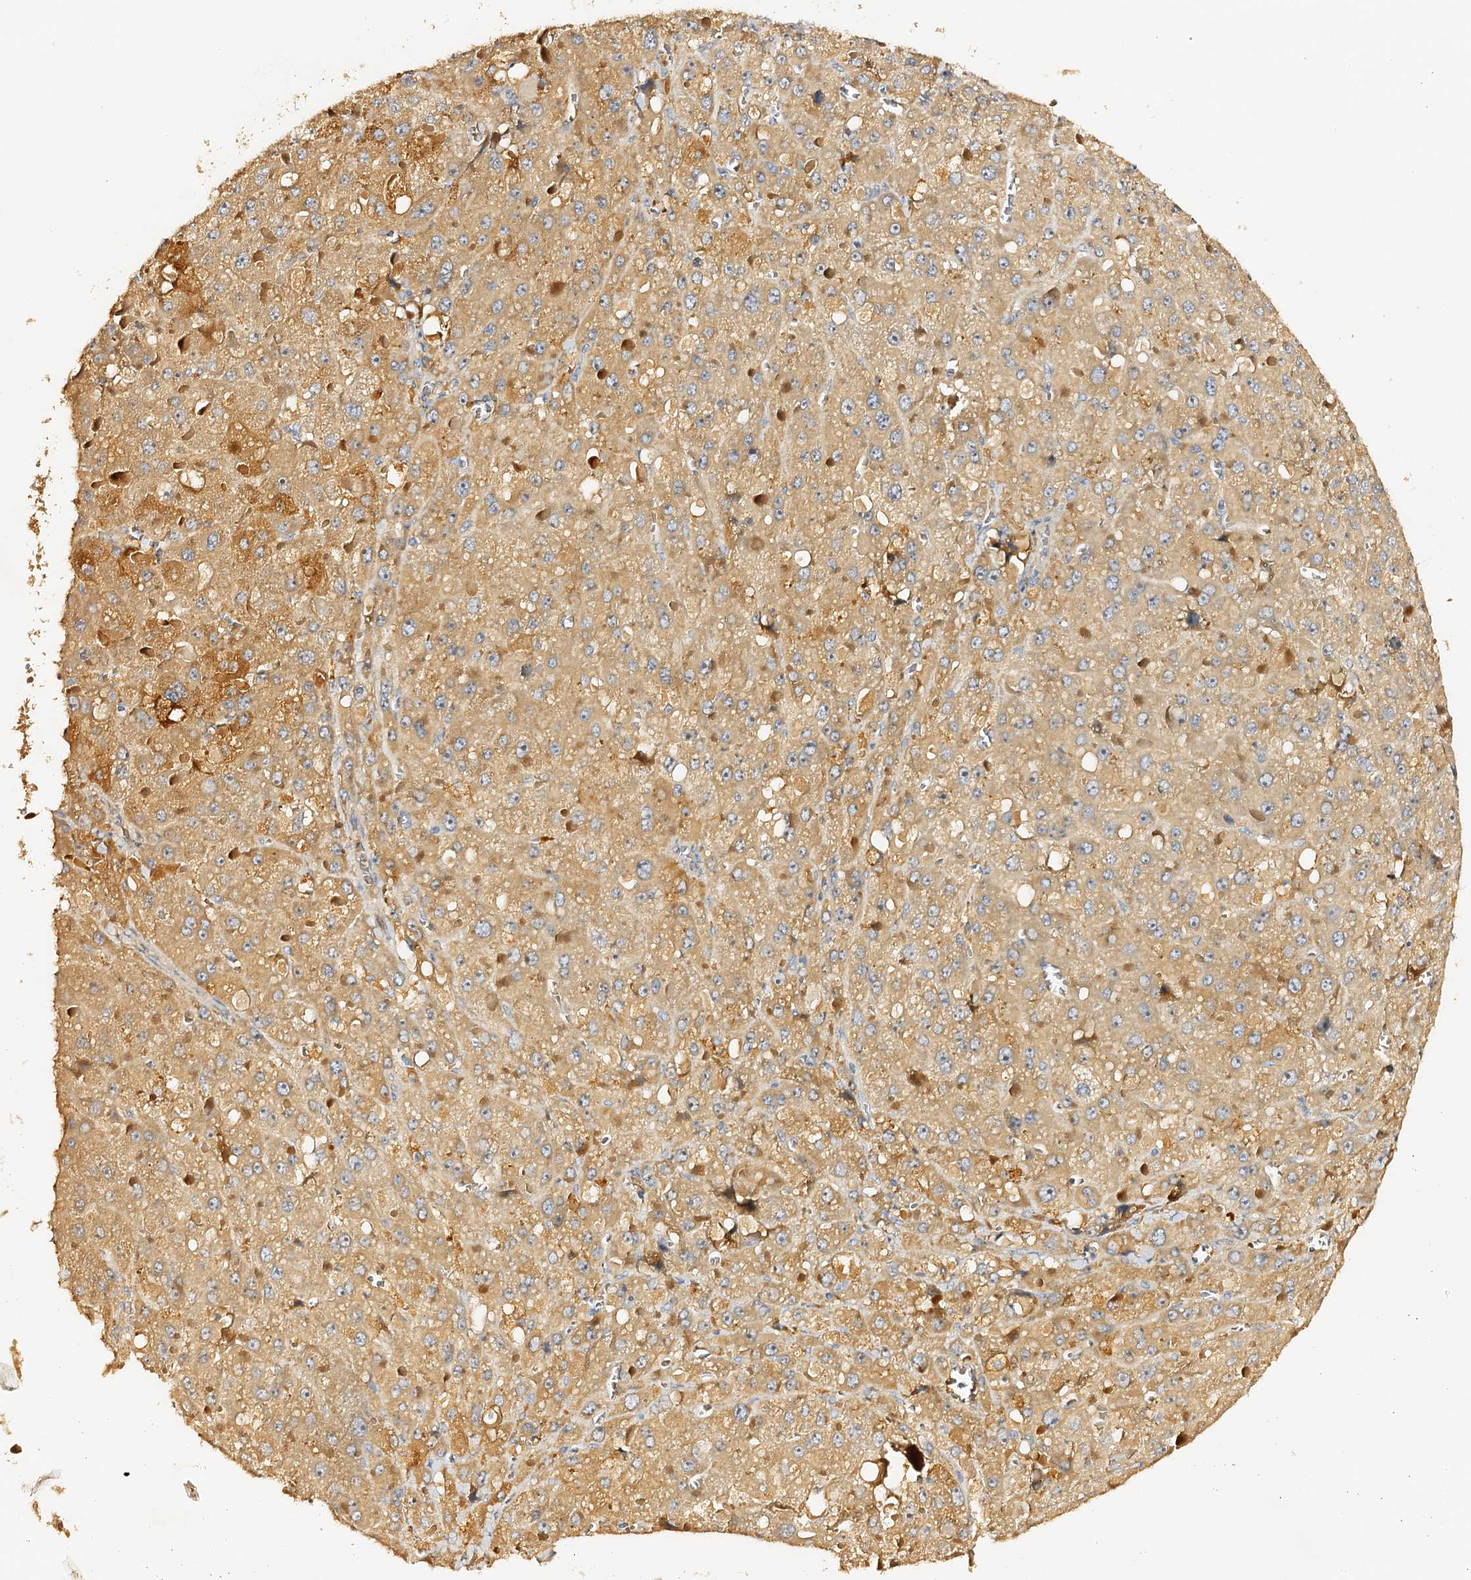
{"staining": {"intensity": "weak", "quantity": ">75%", "location": "cytoplasmic/membranous"}, "tissue": "liver cancer", "cell_type": "Tumor cells", "image_type": "cancer", "snomed": [{"axis": "morphology", "description": "Carcinoma, Hepatocellular, NOS"}, {"axis": "topography", "description": "Liver"}], "caption": "The image displays immunohistochemical staining of liver cancer (hepatocellular carcinoma). There is weak cytoplasmic/membranous staining is seen in about >75% of tumor cells.", "gene": "DMXL2", "patient": {"sex": "female", "age": 73}}